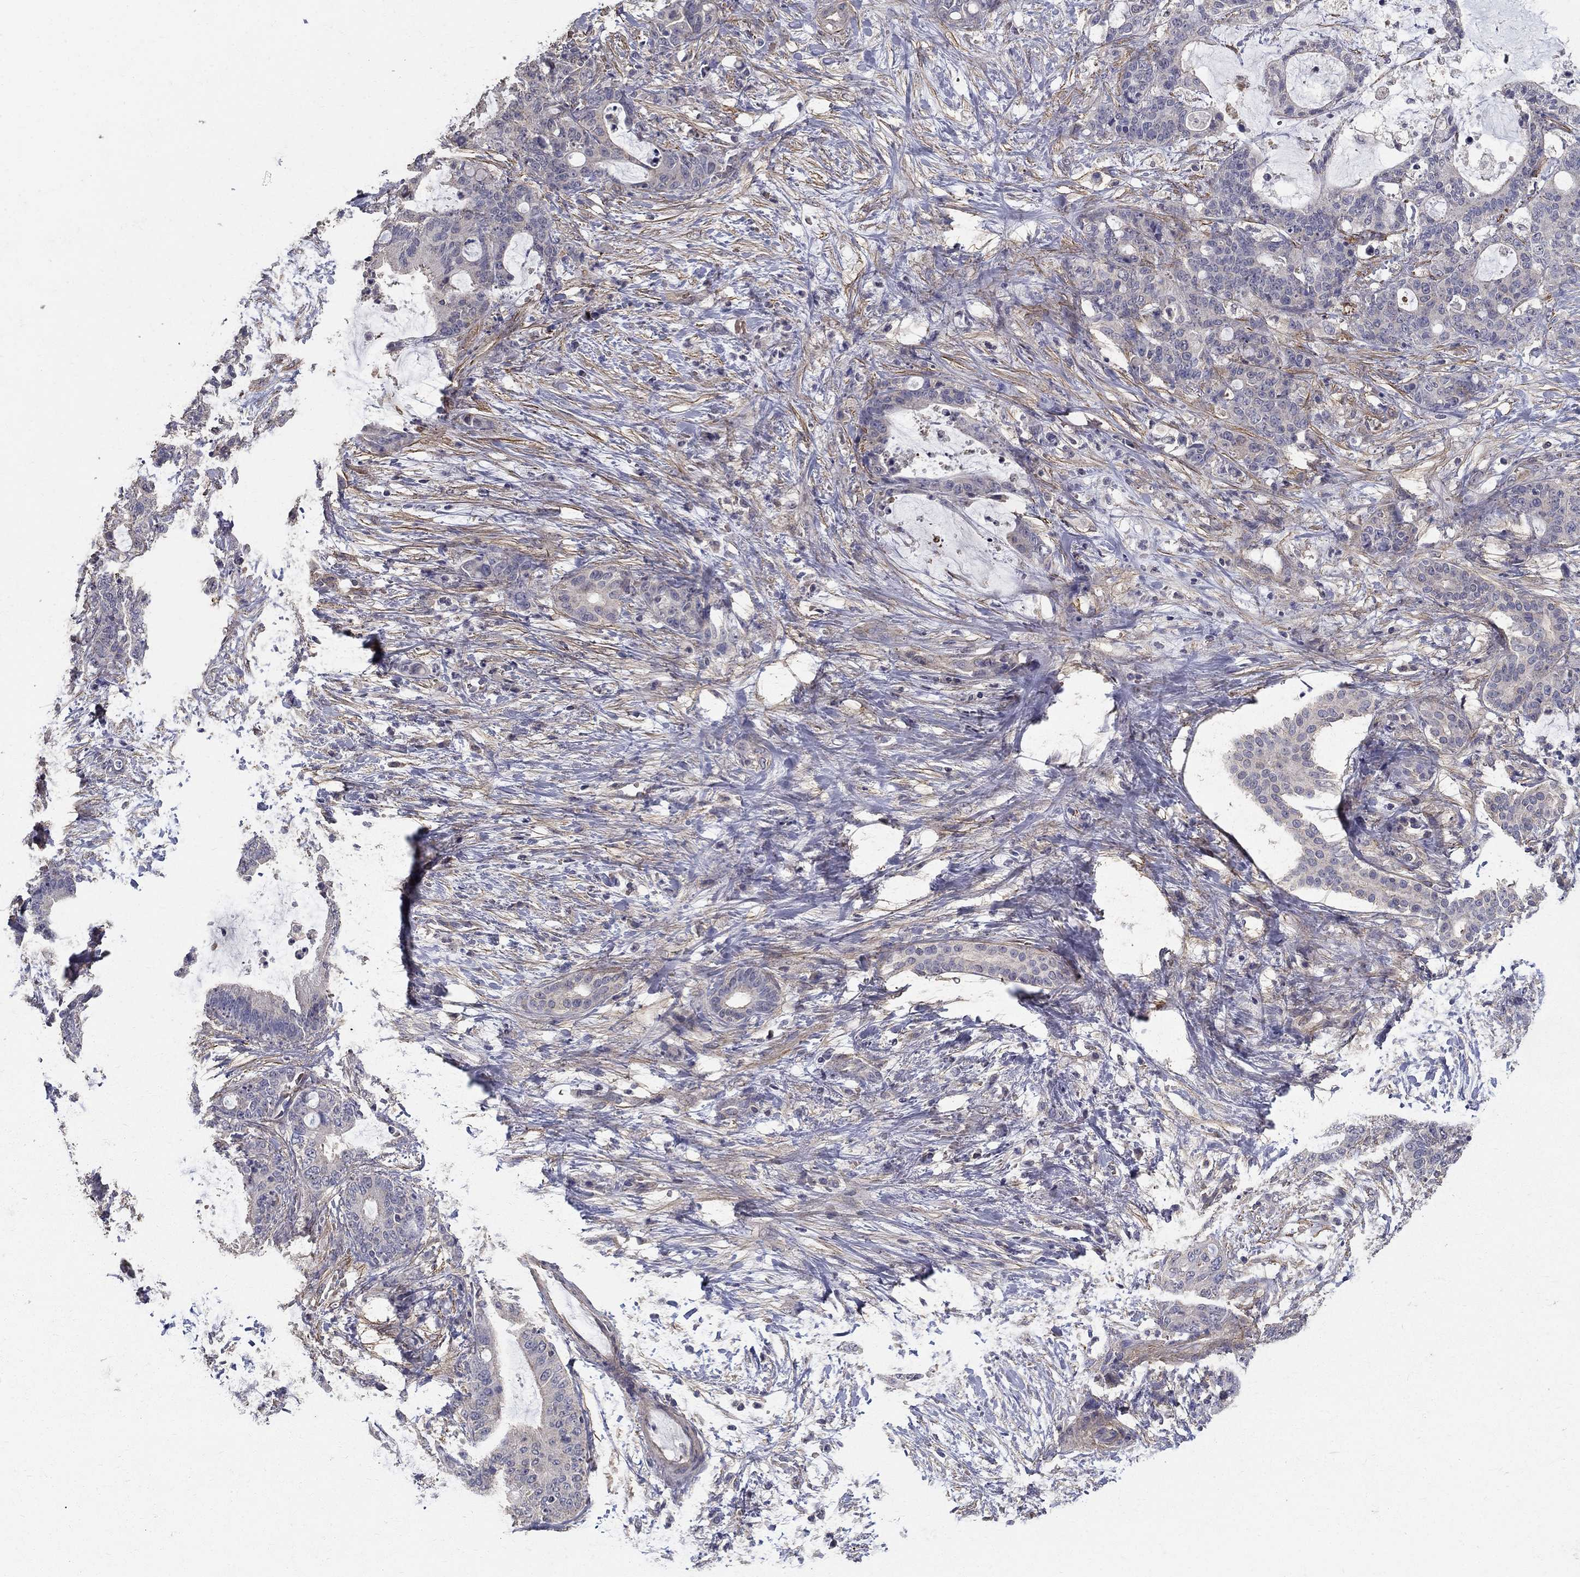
{"staining": {"intensity": "negative", "quantity": "none", "location": "none"}, "tissue": "liver cancer", "cell_type": "Tumor cells", "image_type": "cancer", "snomed": [{"axis": "morphology", "description": "Cholangiocarcinoma"}, {"axis": "topography", "description": "Liver"}], "caption": "Liver cholangiocarcinoma was stained to show a protein in brown. There is no significant staining in tumor cells. Nuclei are stained in blue.", "gene": "MPP2", "patient": {"sex": "female", "age": 73}}